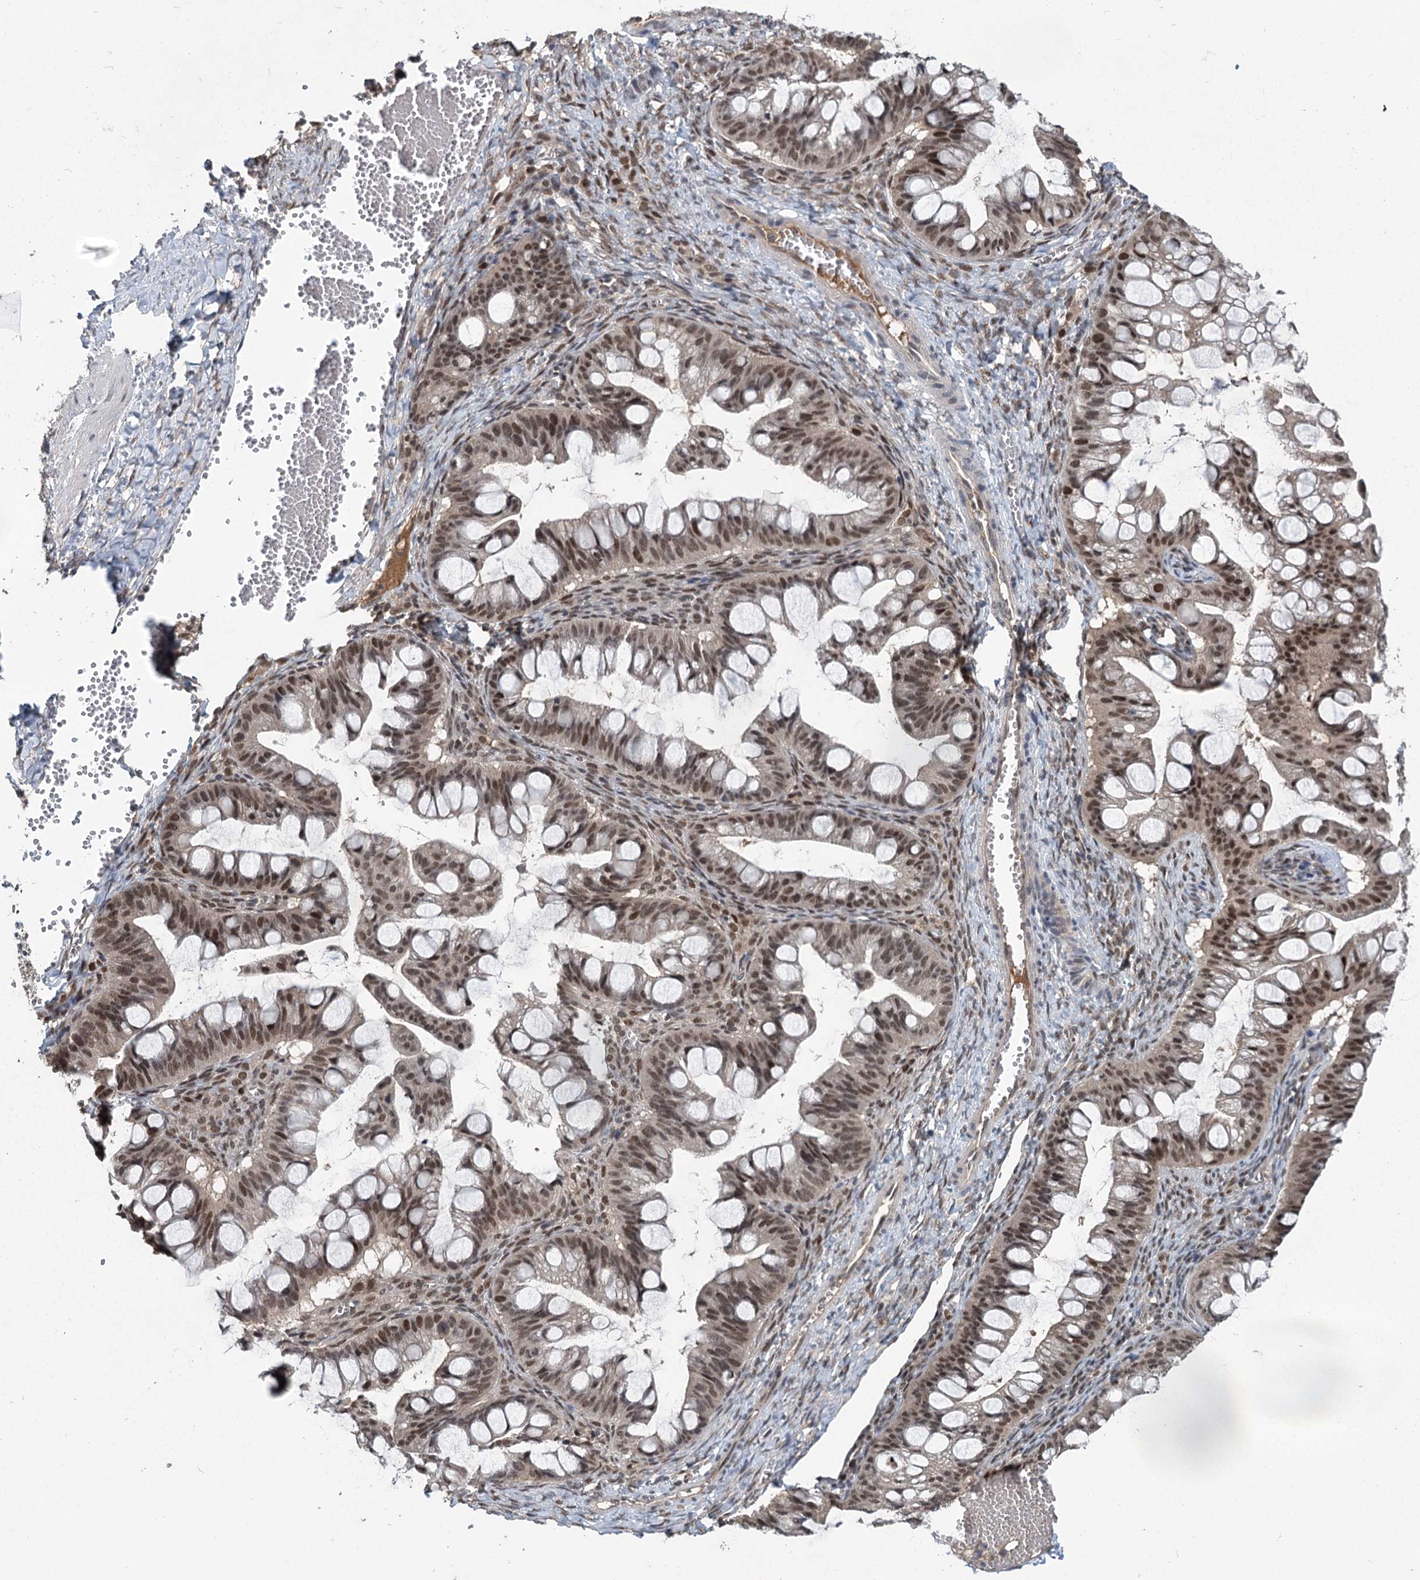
{"staining": {"intensity": "moderate", "quantity": ">75%", "location": "nuclear"}, "tissue": "ovarian cancer", "cell_type": "Tumor cells", "image_type": "cancer", "snomed": [{"axis": "morphology", "description": "Cystadenocarcinoma, mucinous, NOS"}, {"axis": "topography", "description": "Ovary"}], "caption": "This is a photomicrograph of immunohistochemistry (IHC) staining of mucinous cystadenocarcinoma (ovarian), which shows moderate positivity in the nuclear of tumor cells.", "gene": "MYG1", "patient": {"sex": "female", "age": 73}}